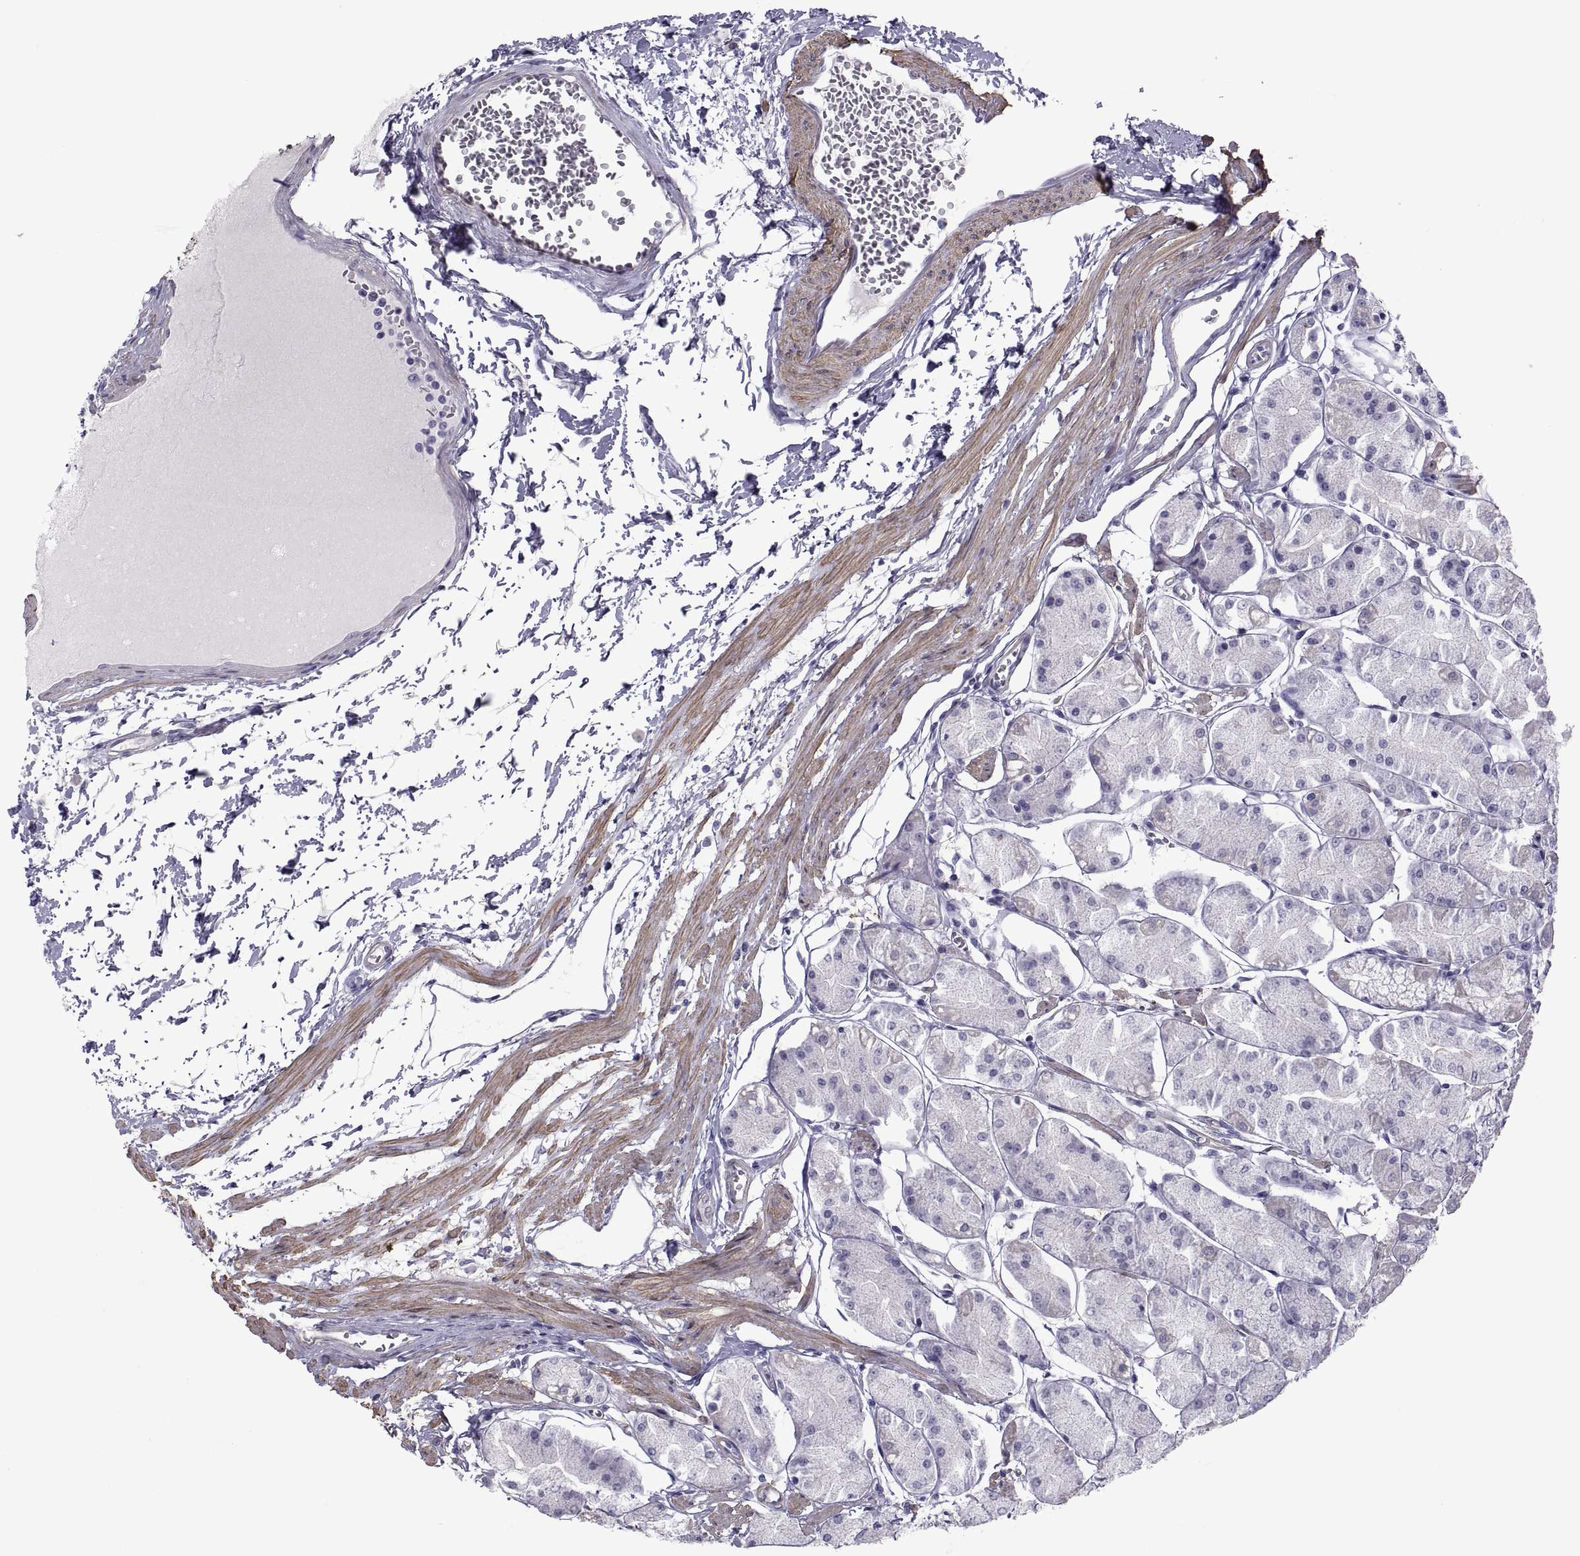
{"staining": {"intensity": "negative", "quantity": "none", "location": "none"}, "tissue": "stomach", "cell_type": "Glandular cells", "image_type": "normal", "snomed": [{"axis": "morphology", "description": "Normal tissue, NOS"}, {"axis": "topography", "description": "Stomach, upper"}], "caption": "High power microscopy micrograph of an immunohistochemistry photomicrograph of unremarkable stomach, revealing no significant staining in glandular cells.", "gene": "MAGEB1", "patient": {"sex": "male", "age": 60}}